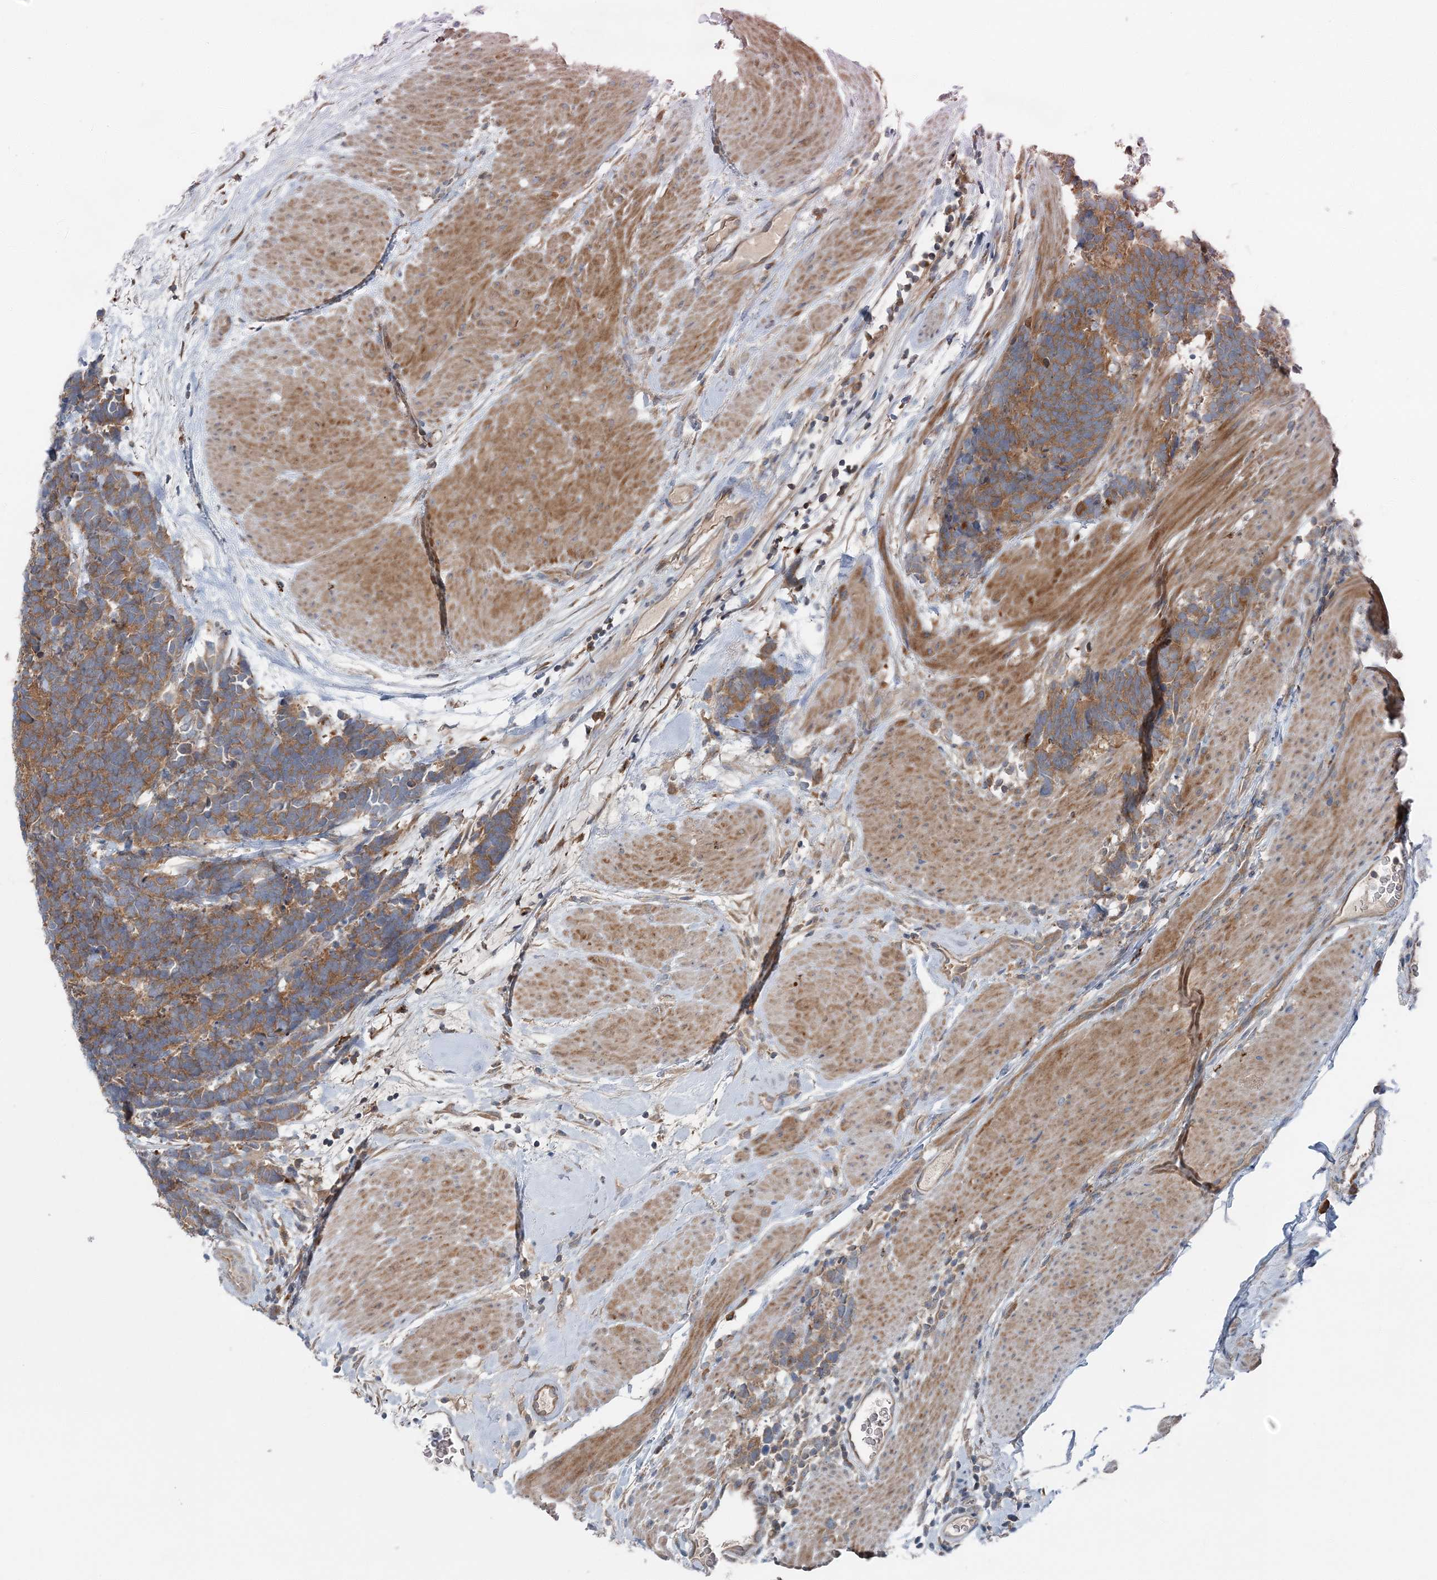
{"staining": {"intensity": "moderate", "quantity": ">75%", "location": "cytoplasmic/membranous"}, "tissue": "carcinoid", "cell_type": "Tumor cells", "image_type": "cancer", "snomed": [{"axis": "morphology", "description": "Carcinoma, NOS"}, {"axis": "morphology", "description": "Carcinoid, malignant, NOS"}, {"axis": "topography", "description": "Urinary bladder"}], "caption": "Immunohistochemistry image of carcinoma stained for a protein (brown), which shows medium levels of moderate cytoplasmic/membranous staining in about >75% of tumor cells.", "gene": "ASNSD1", "patient": {"sex": "male", "age": 57}}